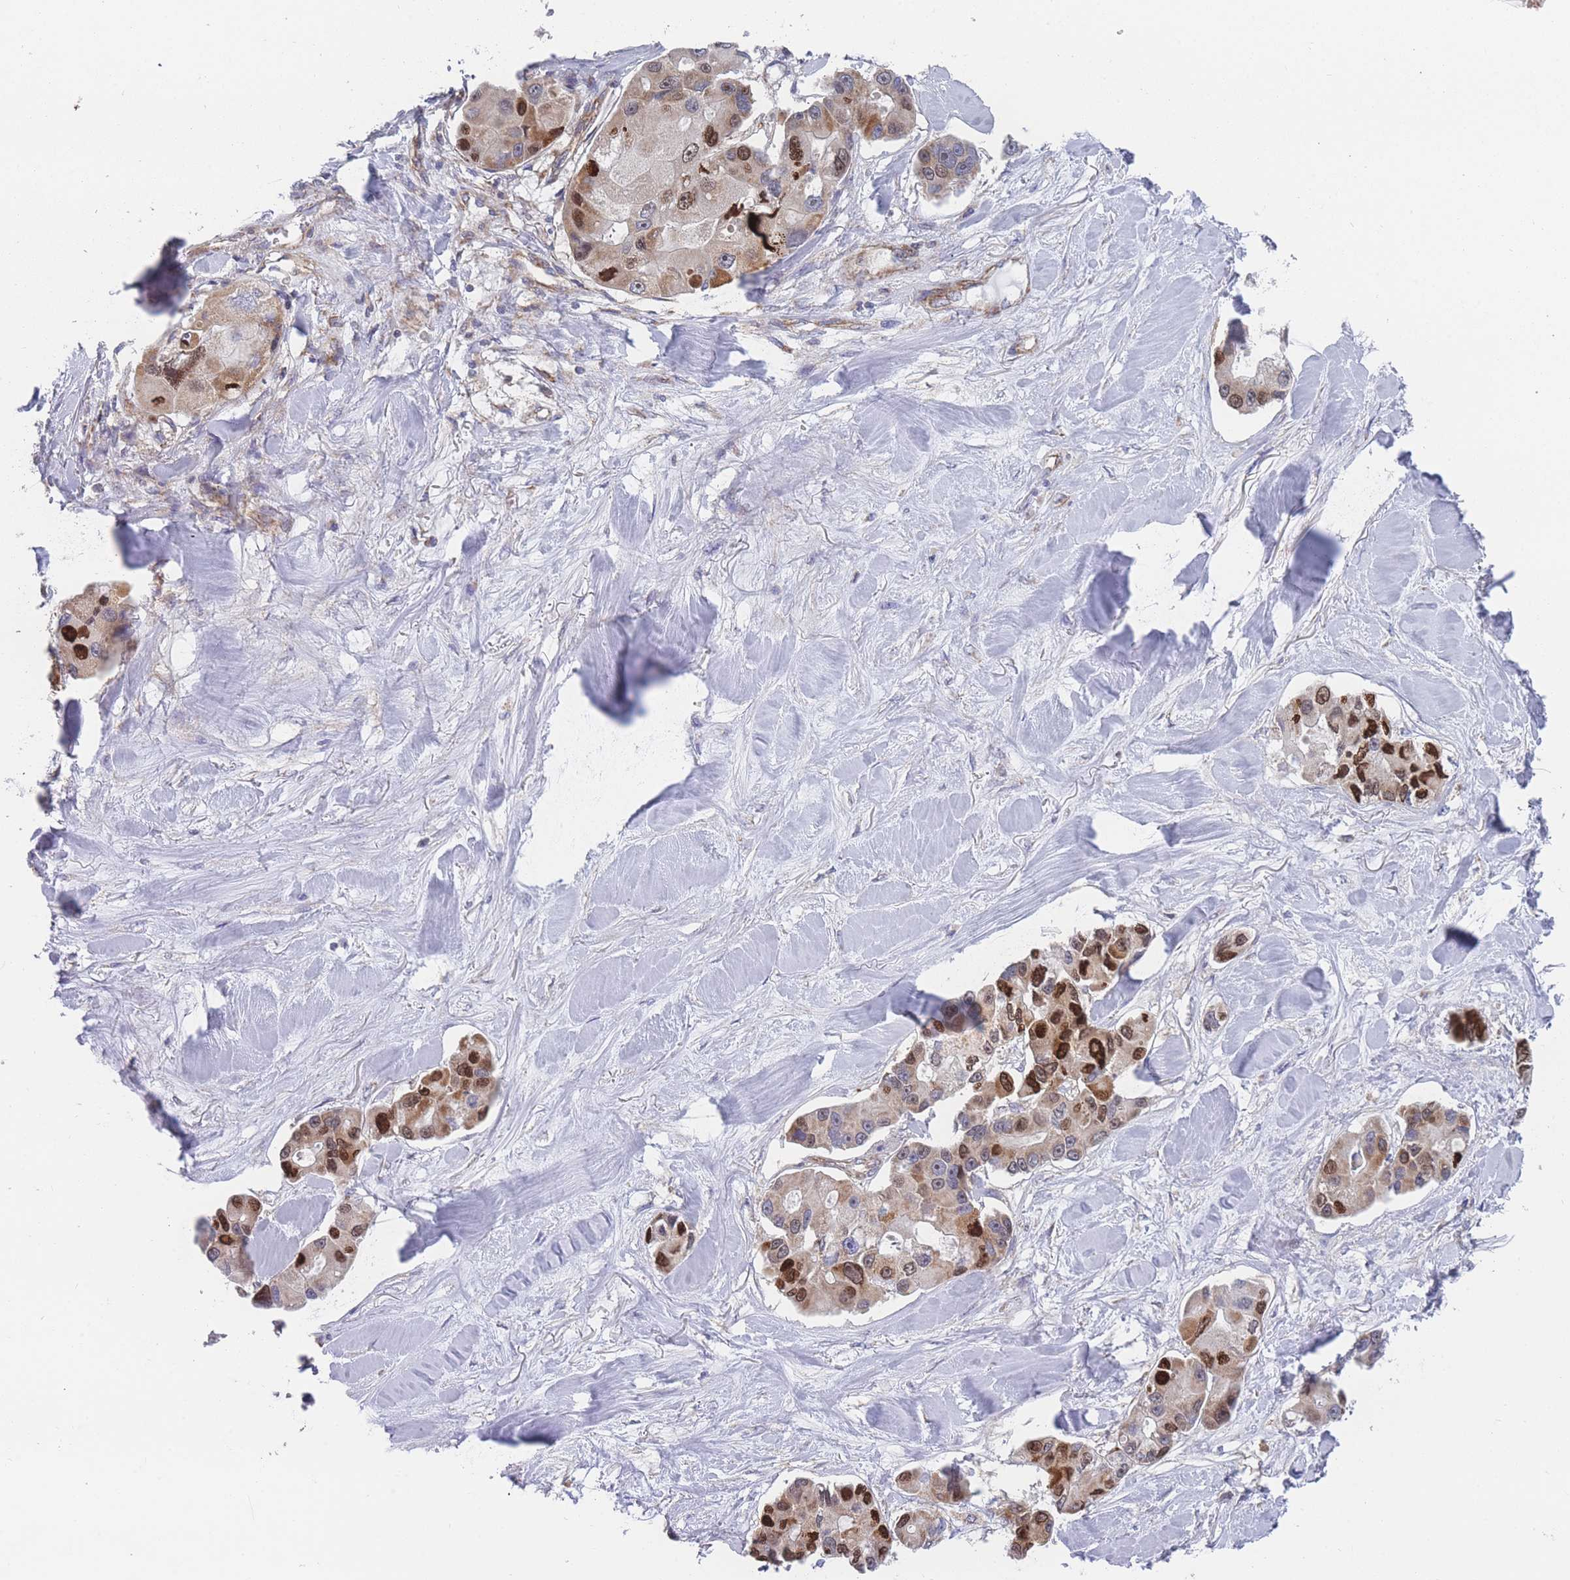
{"staining": {"intensity": "strong", "quantity": "25%-75%", "location": "cytoplasmic/membranous,nuclear"}, "tissue": "lung cancer", "cell_type": "Tumor cells", "image_type": "cancer", "snomed": [{"axis": "morphology", "description": "Adenocarcinoma, NOS"}, {"axis": "topography", "description": "Lung"}], "caption": "High-power microscopy captured an immunohistochemistry photomicrograph of lung cancer (adenocarcinoma), revealing strong cytoplasmic/membranous and nuclear staining in about 25%-75% of tumor cells. The staining was performed using DAB to visualize the protein expression in brown, while the nuclei were stained in blue with hematoxylin (Magnification: 20x).", "gene": "MTRES1", "patient": {"sex": "female", "age": 54}}